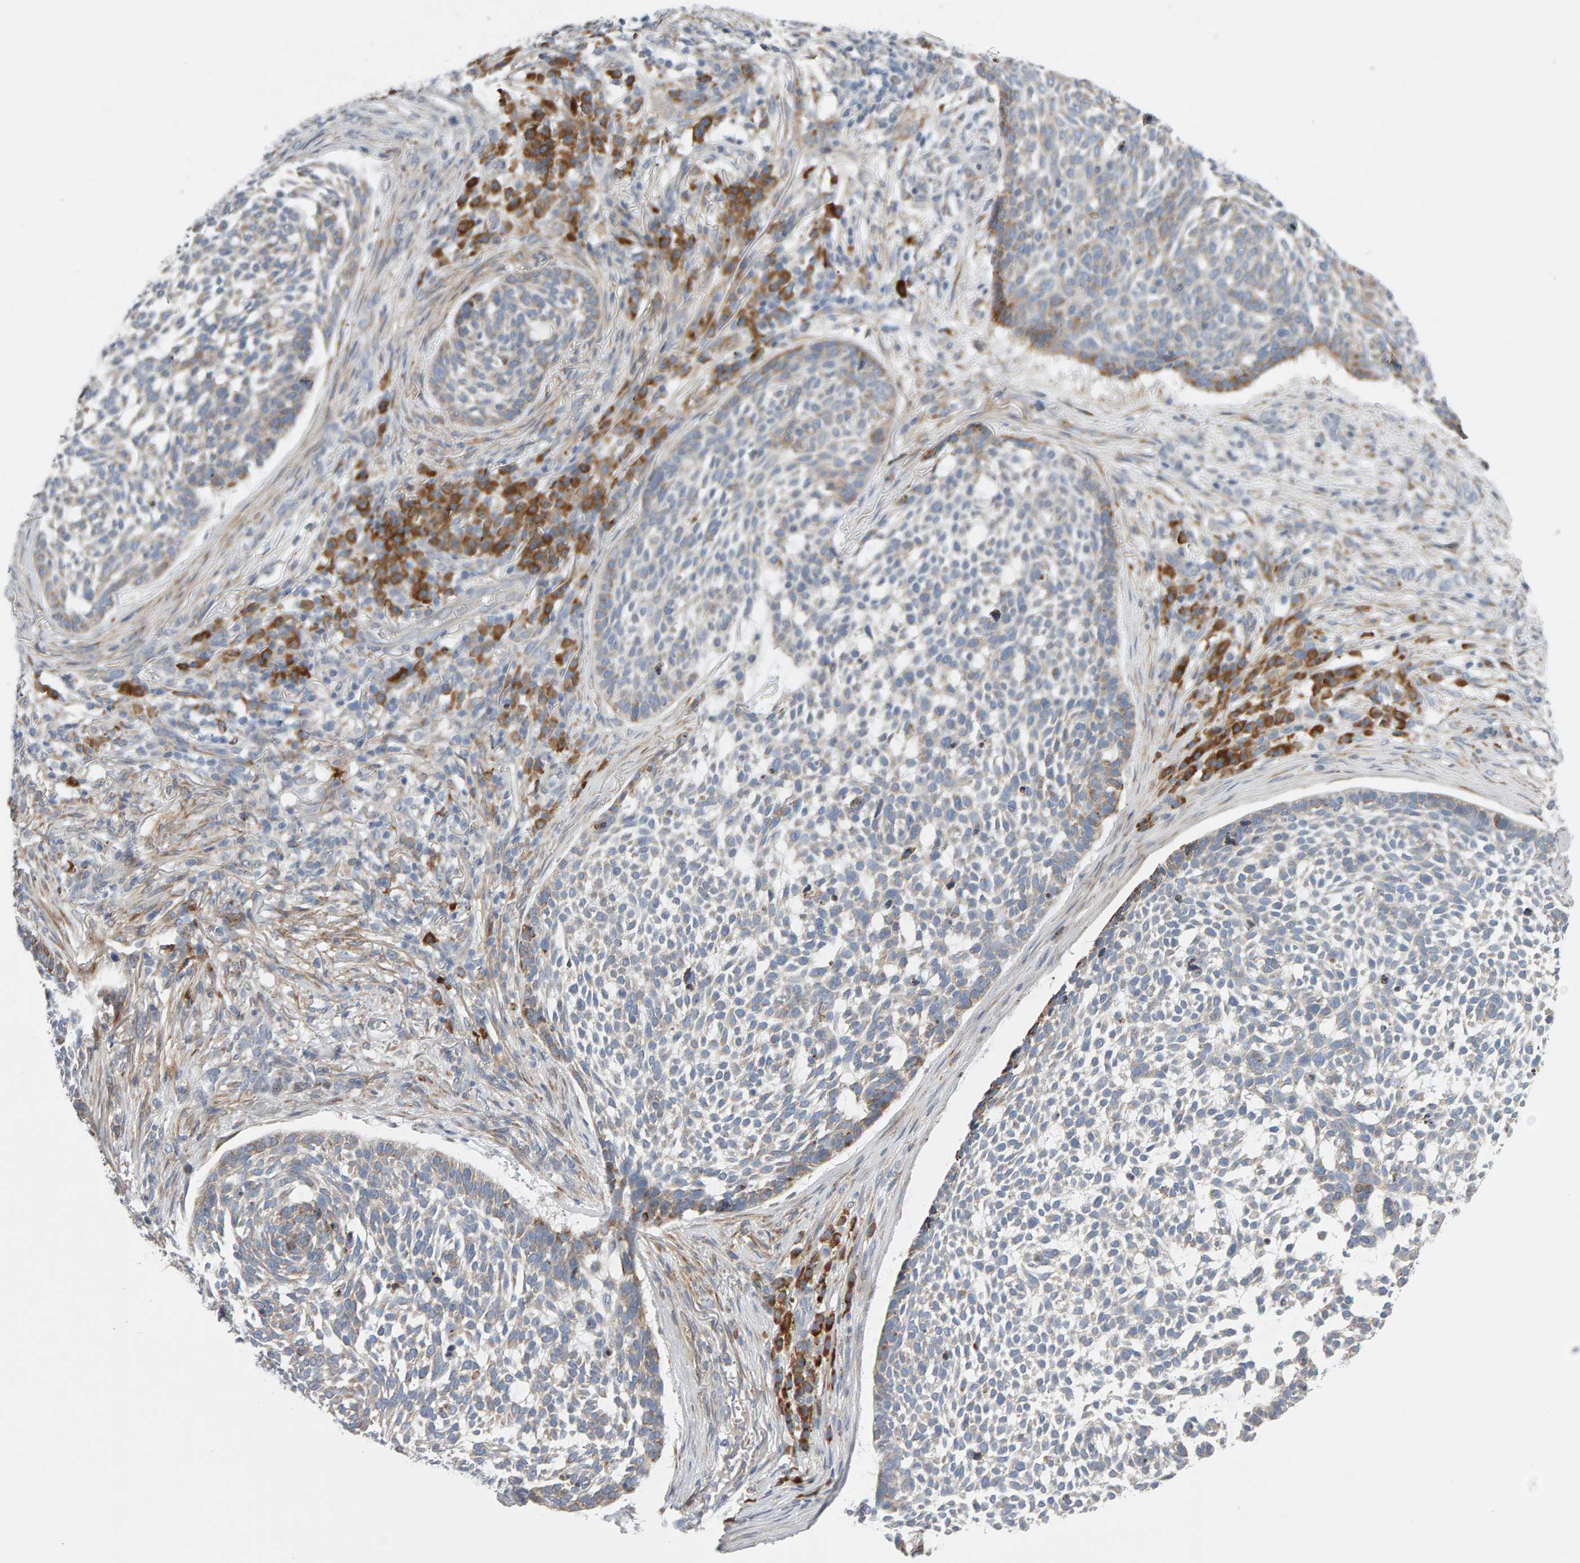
{"staining": {"intensity": "moderate", "quantity": "<25%", "location": "cytoplasmic/membranous"}, "tissue": "skin cancer", "cell_type": "Tumor cells", "image_type": "cancer", "snomed": [{"axis": "morphology", "description": "Basal cell carcinoma"}, {"axis": "topography", "description": "Skin"}], "caption": "DAB (3,3'-diaminobenzidine) immunohistochemical staining of human skin cancer (basal cell carcinoma) exhibits moderate cytoplasmic/membranous protein expression in about <25% of tumor cells.", "gene": "ENGASE", "patient": {"sex": "female", "age": 64}}